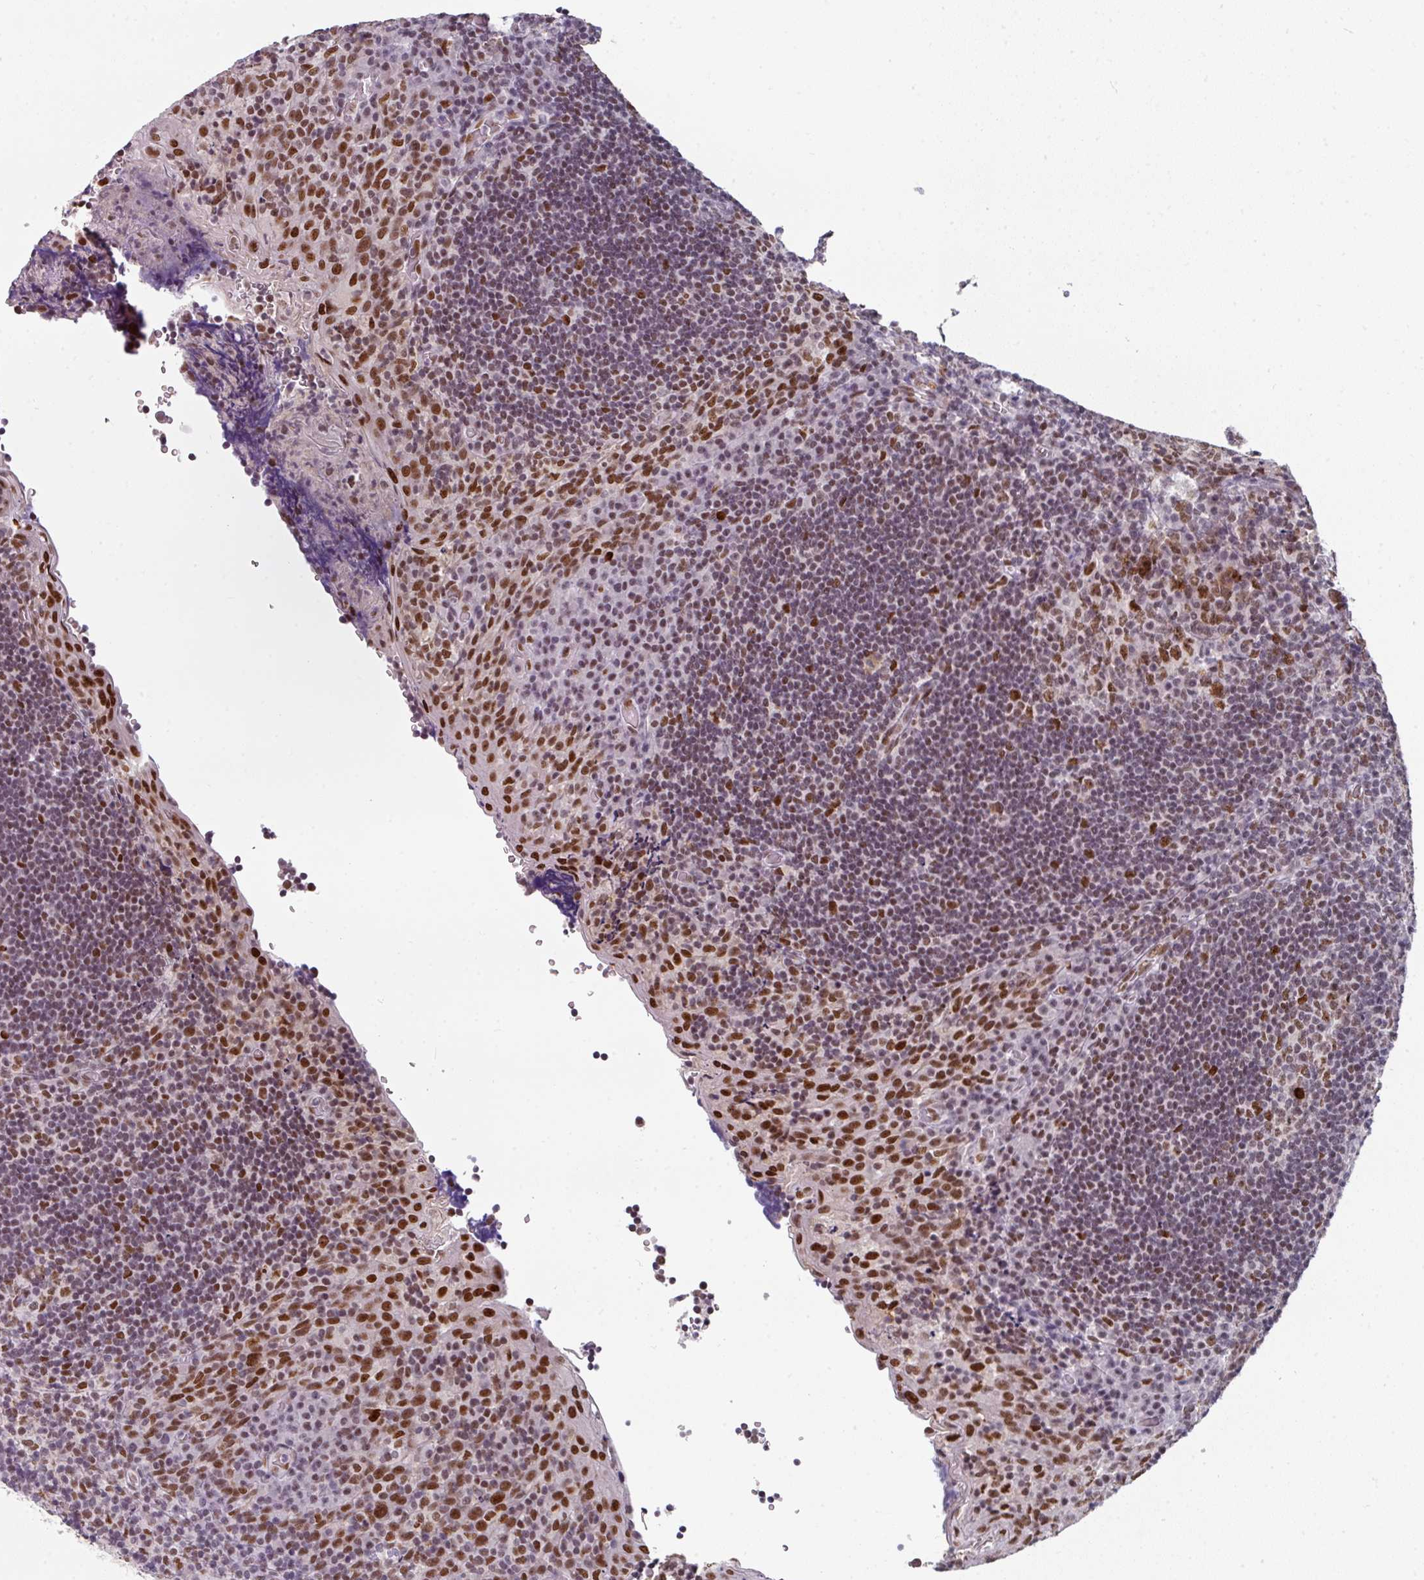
{"staining": {"intensity": "moderate", "quantity": ">75%", "location": "nuclear"}, "tissue": "tonsil", "cell_type": "Germinal center cells", "image_type": "normal", "snomed": [{"axis": "morphology", "description": "Normal tissue, NOS"}, {"axis": "topography", "description": "Tonsil"}], "caption": "The histopathology image shows immunohistochemical staining of normal tonsil. There is moderate nuclear positivity is appreciated in approximately >75% of germinal center cells.", "gene": "ENSG00000283782", "patient": {"sex": "male", "age": 17}}